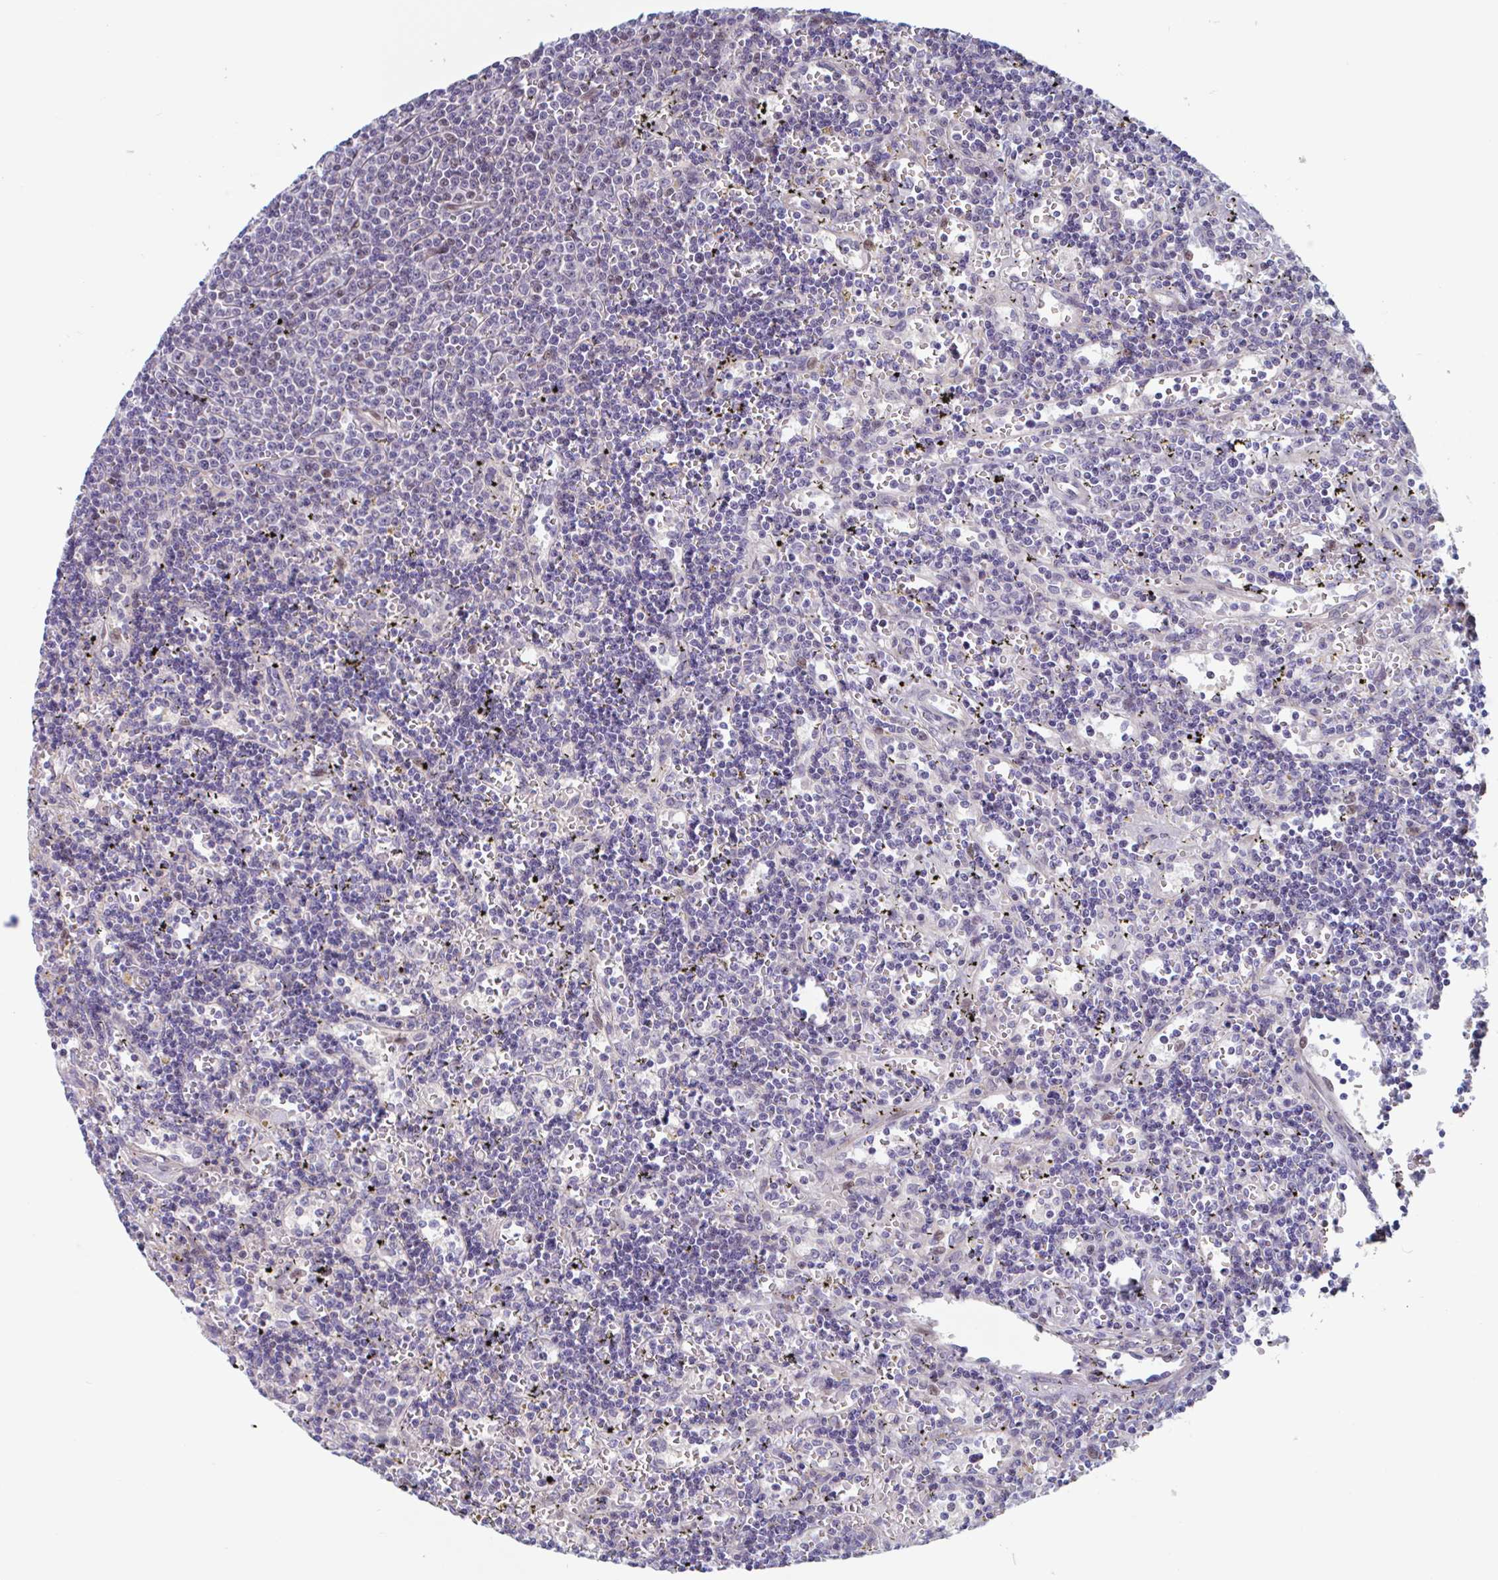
{"staining": {"intensity": "negative", "quantity": "none", "location": "none"}, "tissue": "lymphoma", "cell_type": "Tumor cells", "image_type": "cancer", "snomed": [{"axis": "morphology", "description": "Malignant lymphoma, non-Hodgkin's type, Low grade"}, {"axis": "topography", "description": "Spleen"}], "caption": "Immunohistochemical staining of human low-grade malignant lymphoma, non-Hodgkin's type displays no significant staining in tumor cells.", "gene": "DUXA", "patient": {"sex": "male", "age": 60}}